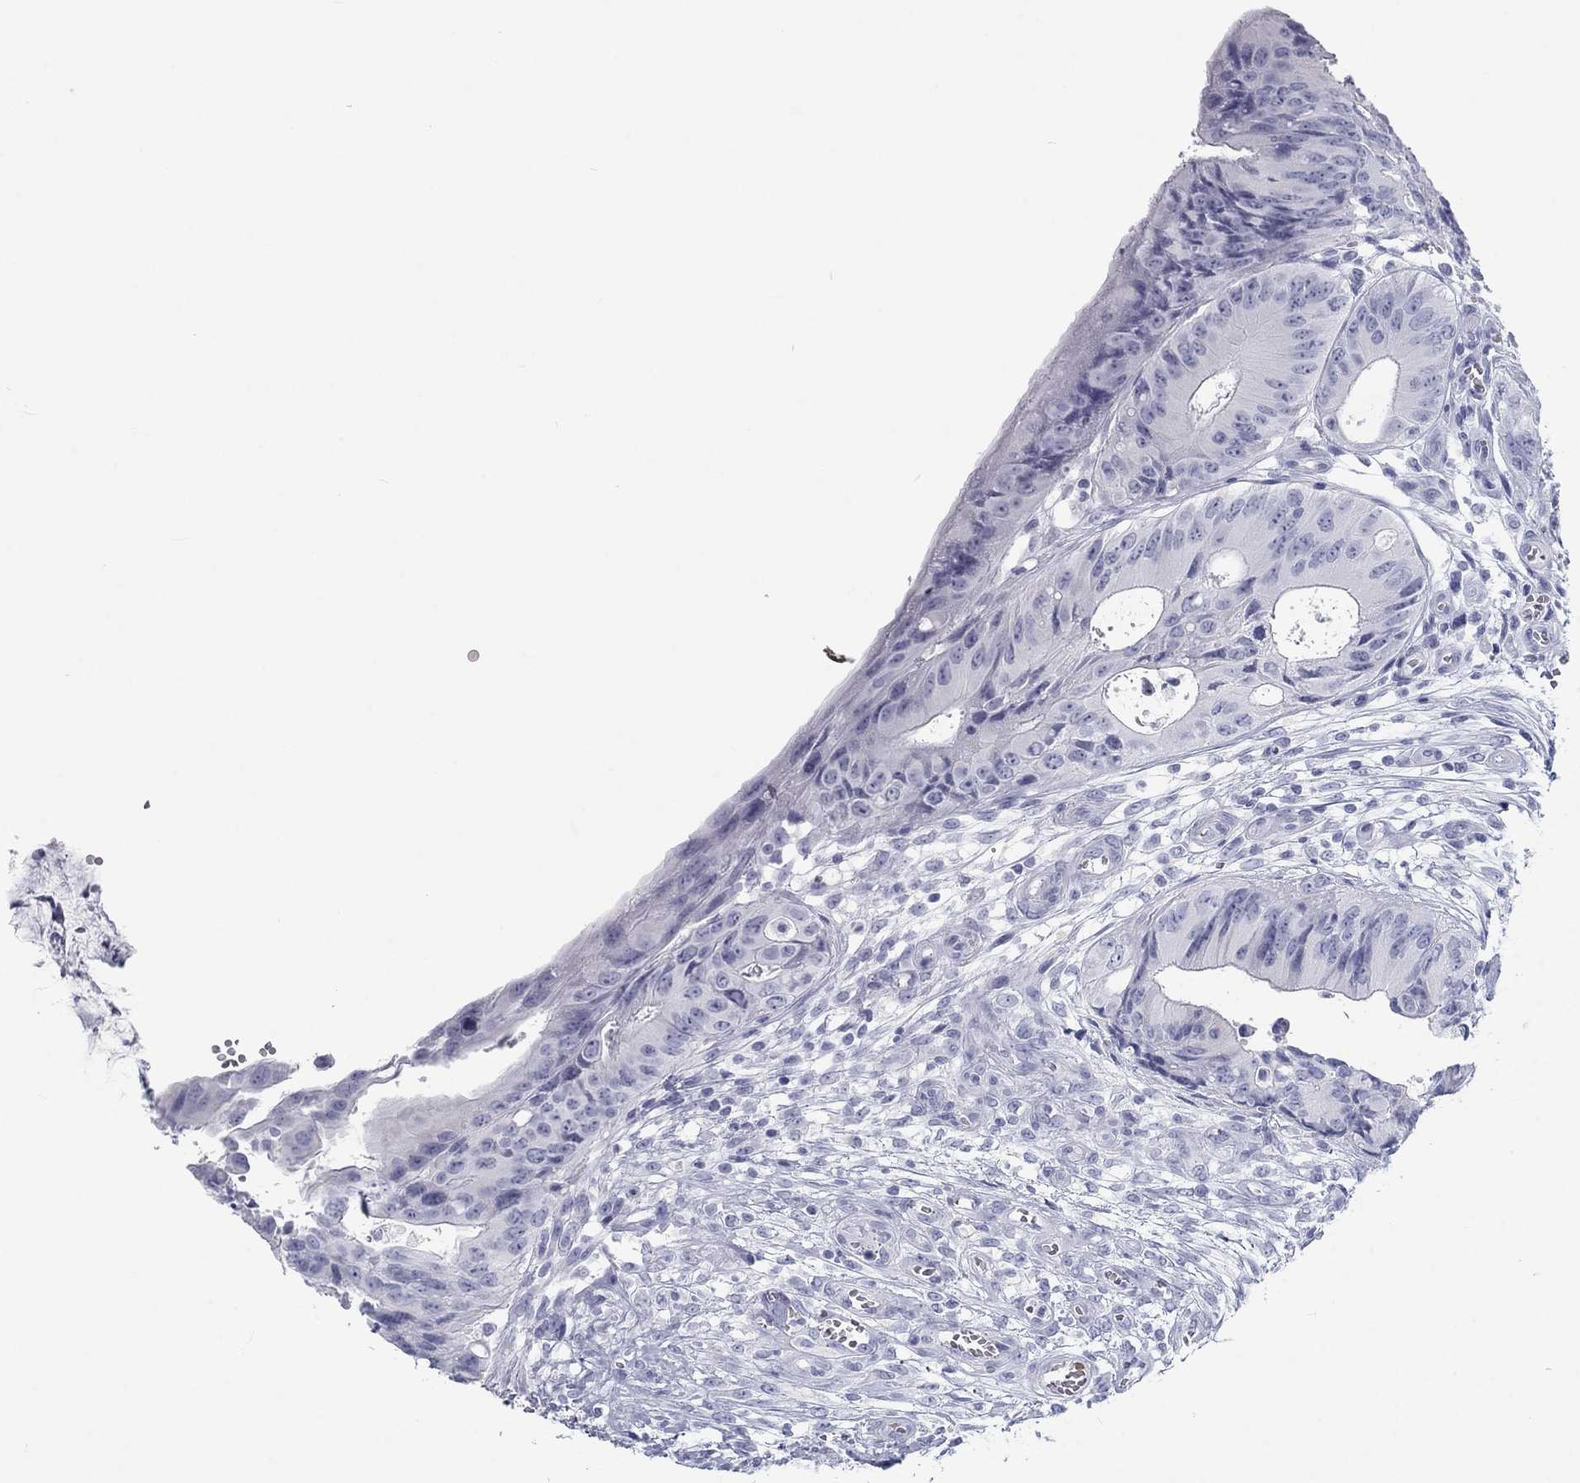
{"staining": {"intensity": "negative", "quantity": "none", "location": "none"}, "tissue": "colorectal cancer", "cell_type": "Tumor cells", "image_type": "cancer", "snomed": [{"axis": "morphology", "description": "Normal tissue, NOS"}, {"axis": "morphology", "description": "Adenocarcinoma, NOS"}, {"axis": "topography", "description": "Colon"}], "caption": "Adenocarcinoma (colorectal) stained for a protein using immunohistochemistry reveals no expression tumor cells.", "gene": "CALB1", "patient": {"sex": "male", "age": 65}}